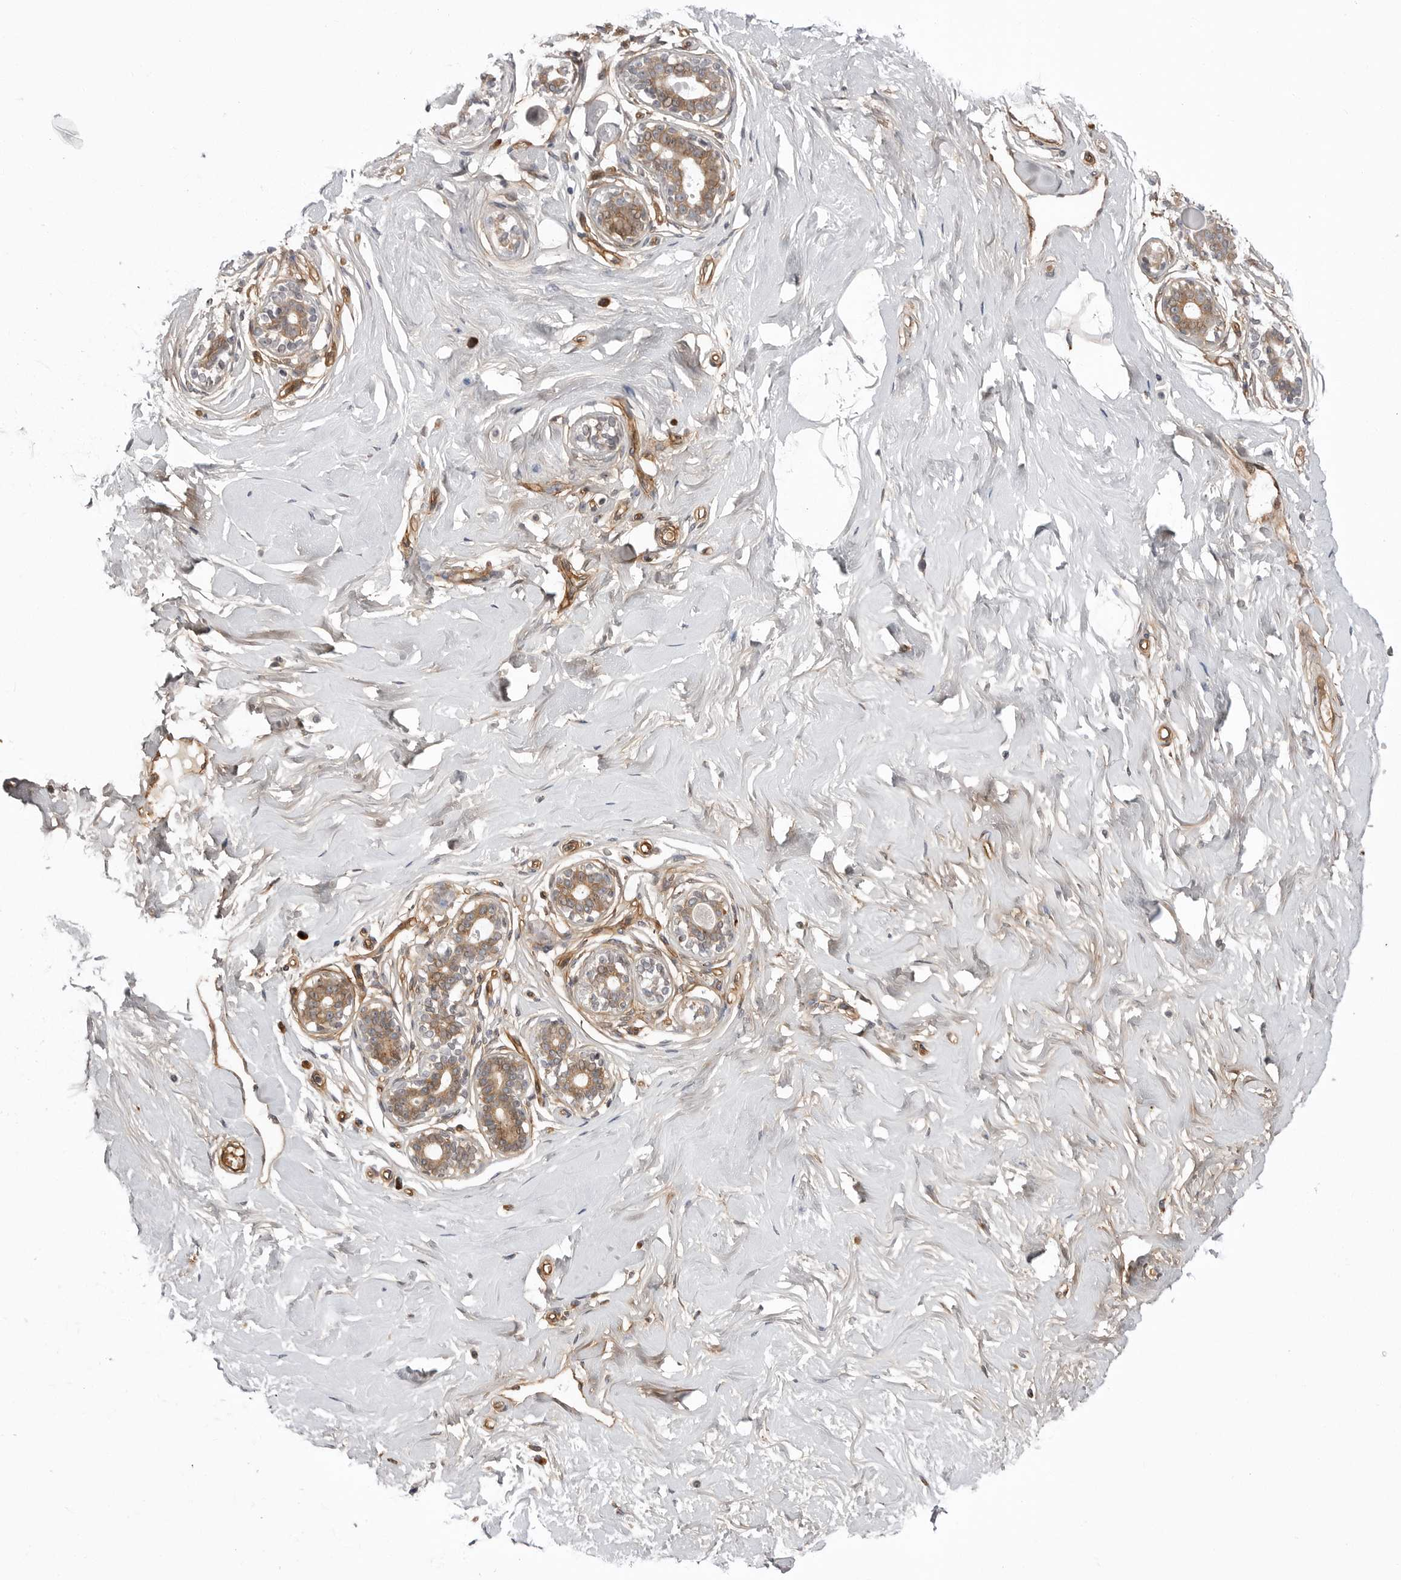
{"staining": {"intensity": "negative", "quantity": "none", "location": "none"}, "tissue": "breast", "cell_type": "Adipocytes", "image_type": "normal", "snomed": [{"axis": "morphology", "description": "Normal tissue, NOS"}, {"axis": "morphology", "description": "Adenoma, NOS"}, {"axis": "topography", "description": "Breast"}], "caption": "An IHC photomicrograph of benign breast is shown. There is no staining in adipocytes of breast. The staining is performed using DAB (3,3'-diaminobenzidine) brown chromogen with nuclei counter-stained in using hematoxylin.", "gene": "ARL5A", "patient": {"sex": "female", "age": 23}}